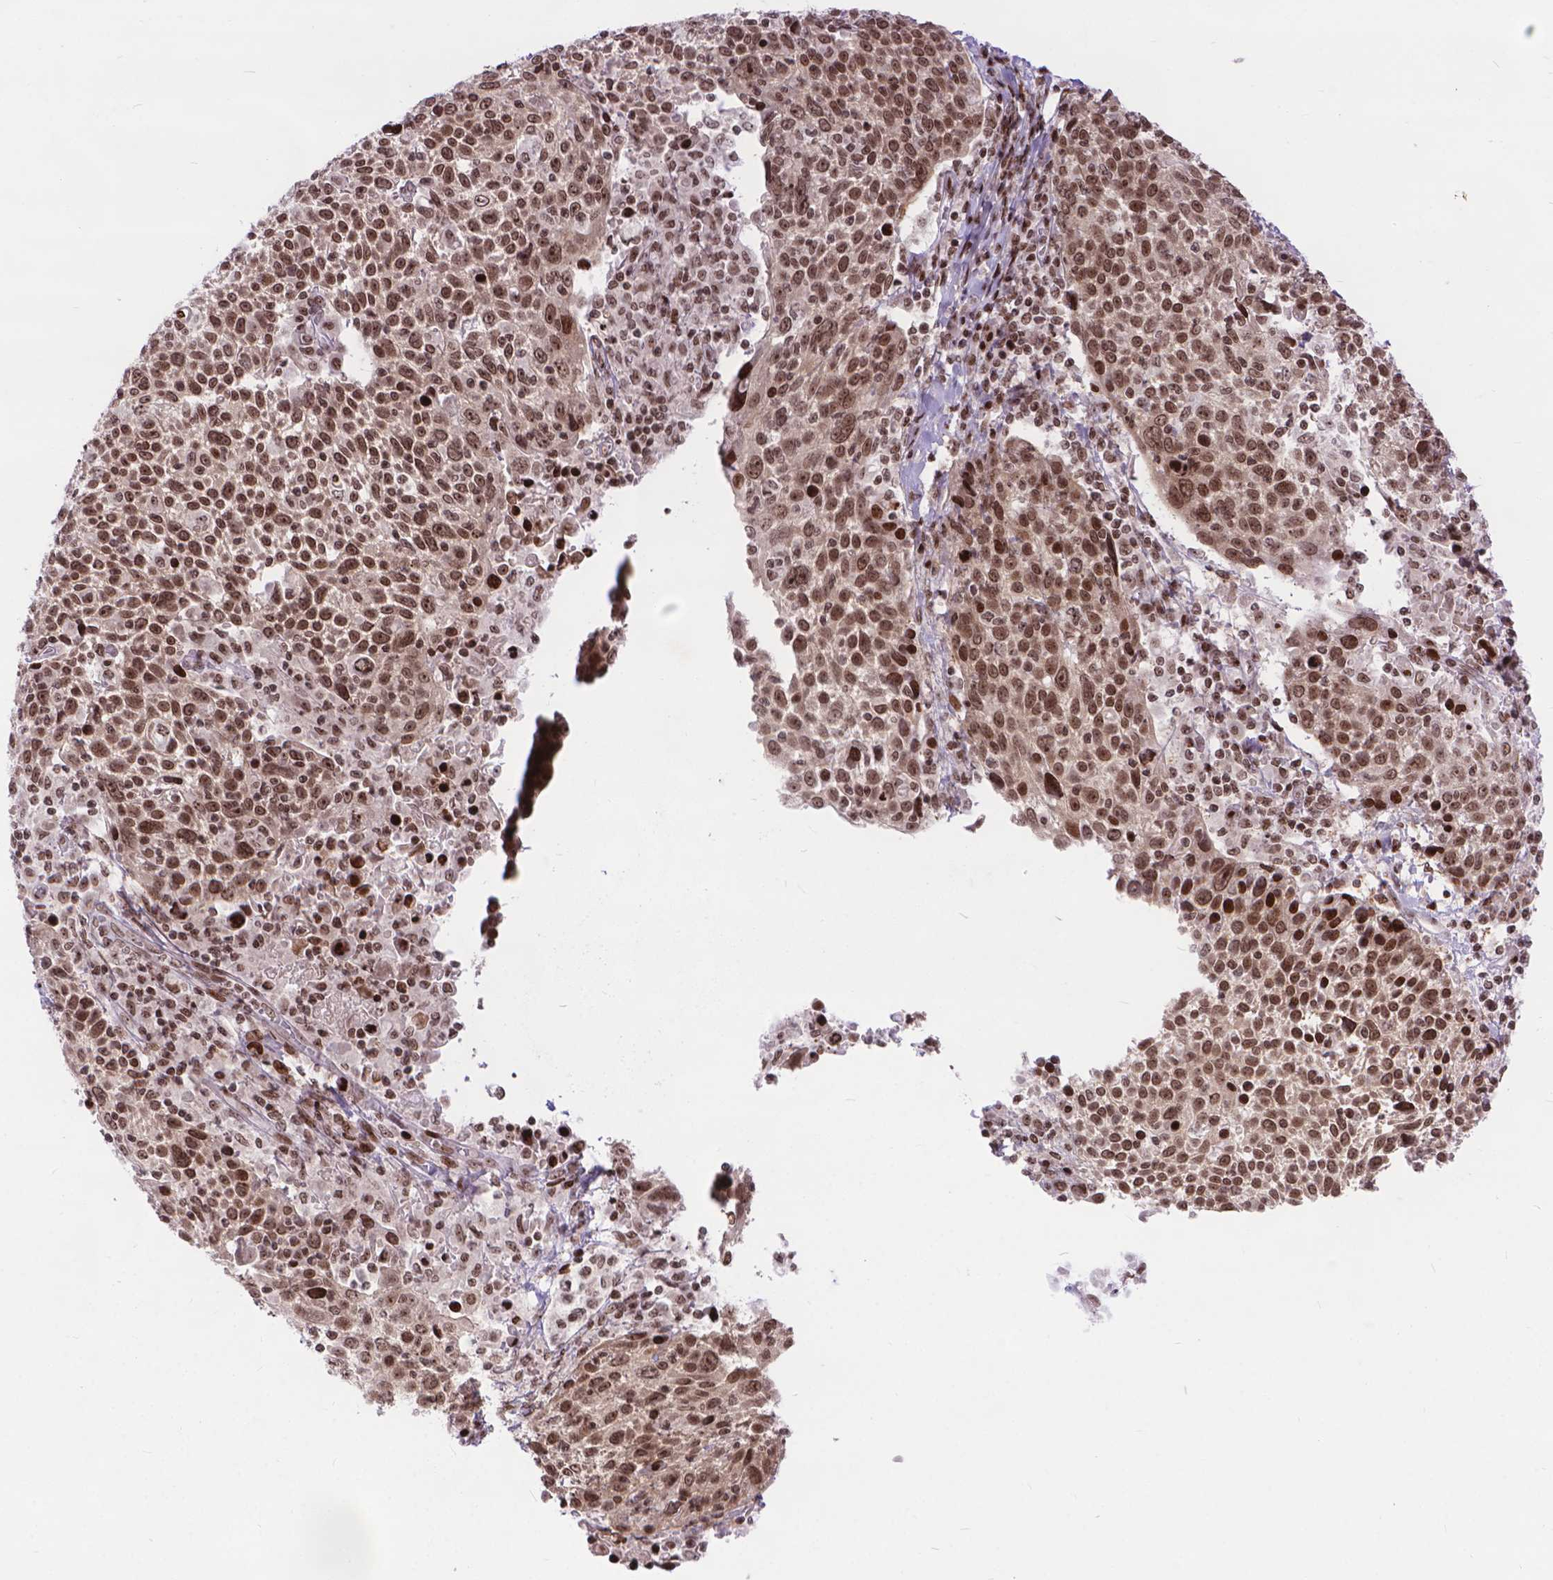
{"staining": {"intensity": "moderate", "quantity": ">75%", "location": "nuclear"}, "tissue": "cervical cancer", "cell_type": "Tumor cells", "image_type": "cancer", "snomed": [{"axis": "morphology", "description": "Squamous cell carcinoma, NOS"}, {"axis": "topography", "description": "Cervix"}], "caption": "Human cervical squamous cell carcinoma stained for a protein (brown) exhibits moderate nuclear positive staining in approximately >75% of tumor cells.", "gene": "AMER1", "patient": {"sex": "female", "age": 61}}